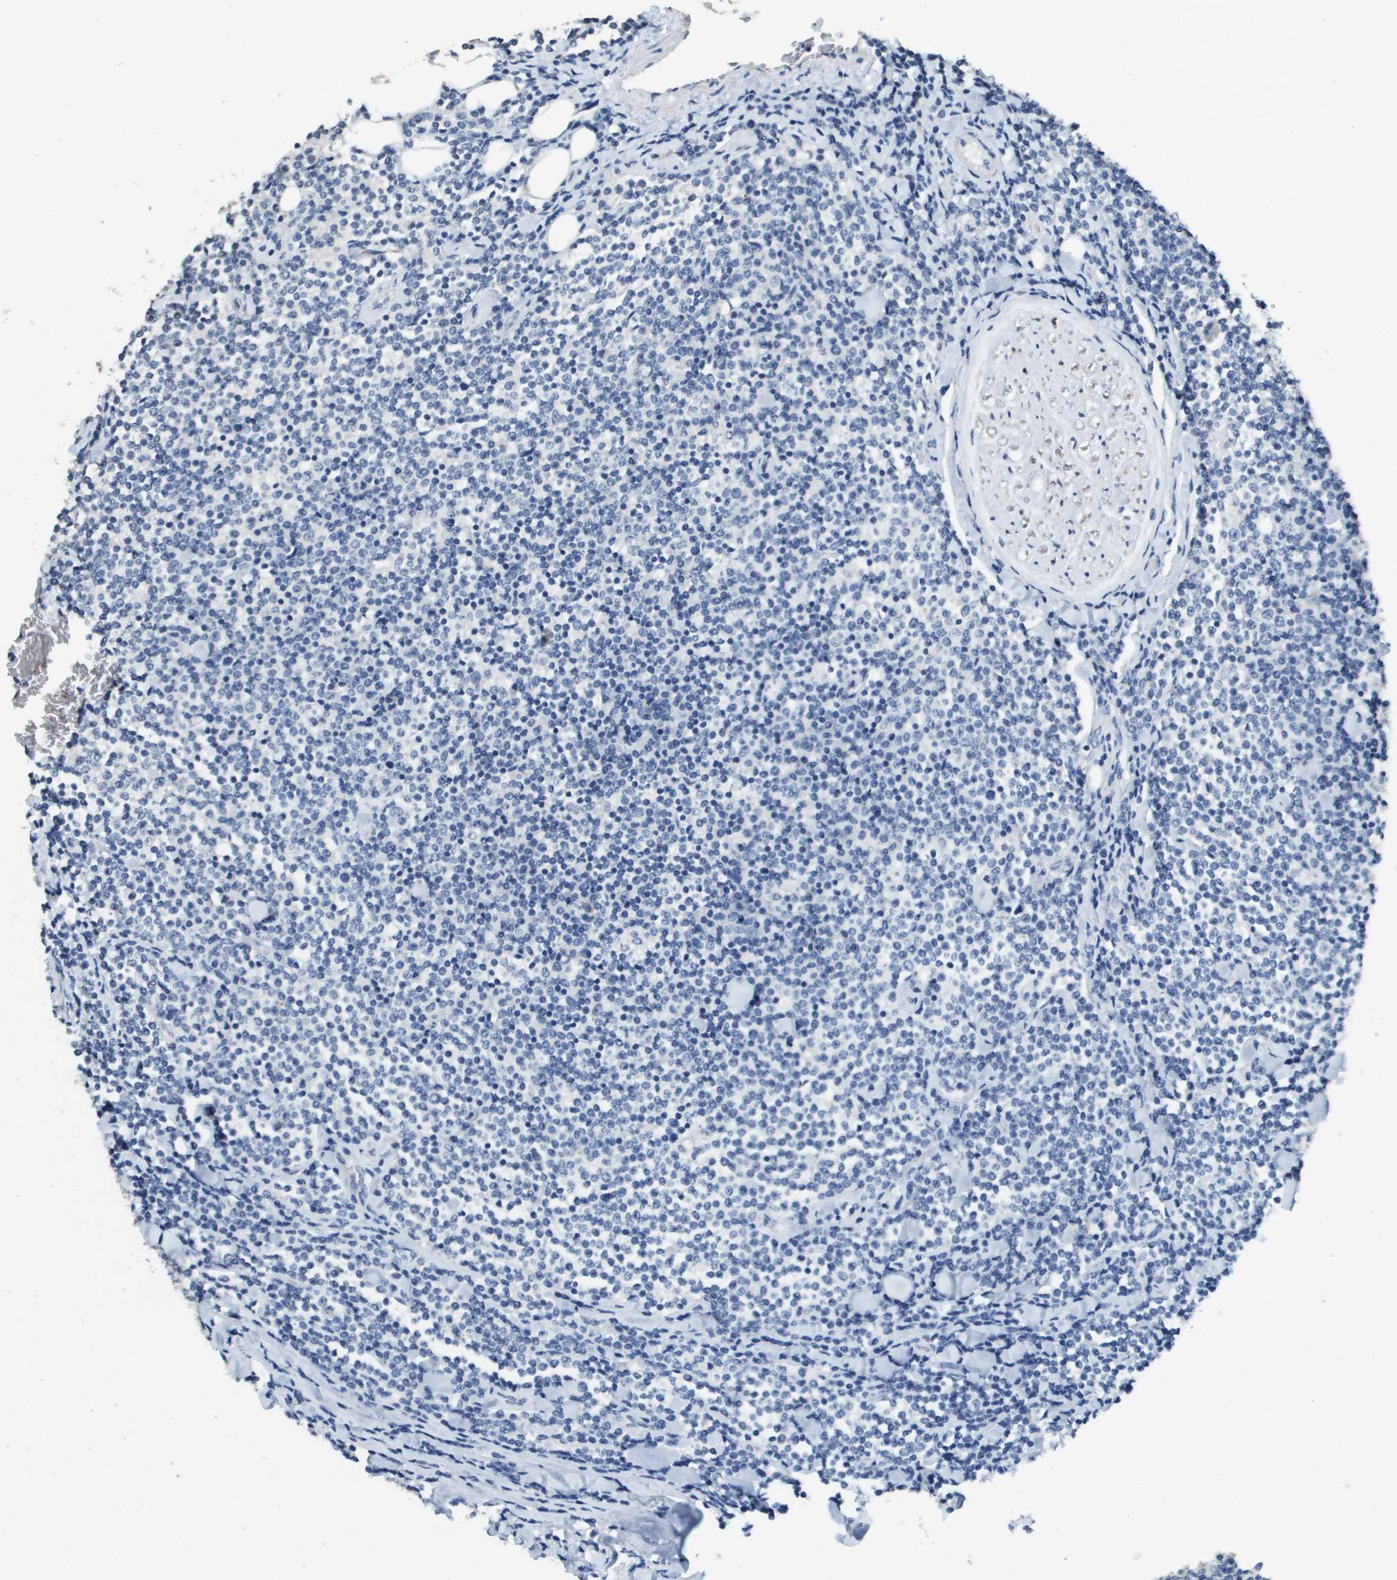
{"staining": {"intensity": "negative", "quantity": "none", "location": "none"}, "tissue": "lymphoma", "cell_type": "Tumor cells", "image_type": "cancer", "snomed": [{"axis": "morphology", "description": "Malignant lymphoma, non-Hodgkin's type, Low grade"}, {"axis": "topography", "description": "Soft tissue"}], "caption": "Protein analysis of lymphoma reveals no significant expression in tumor cells.", "gene": "MT3", "patient": {"sex": "male", "age": 92}}